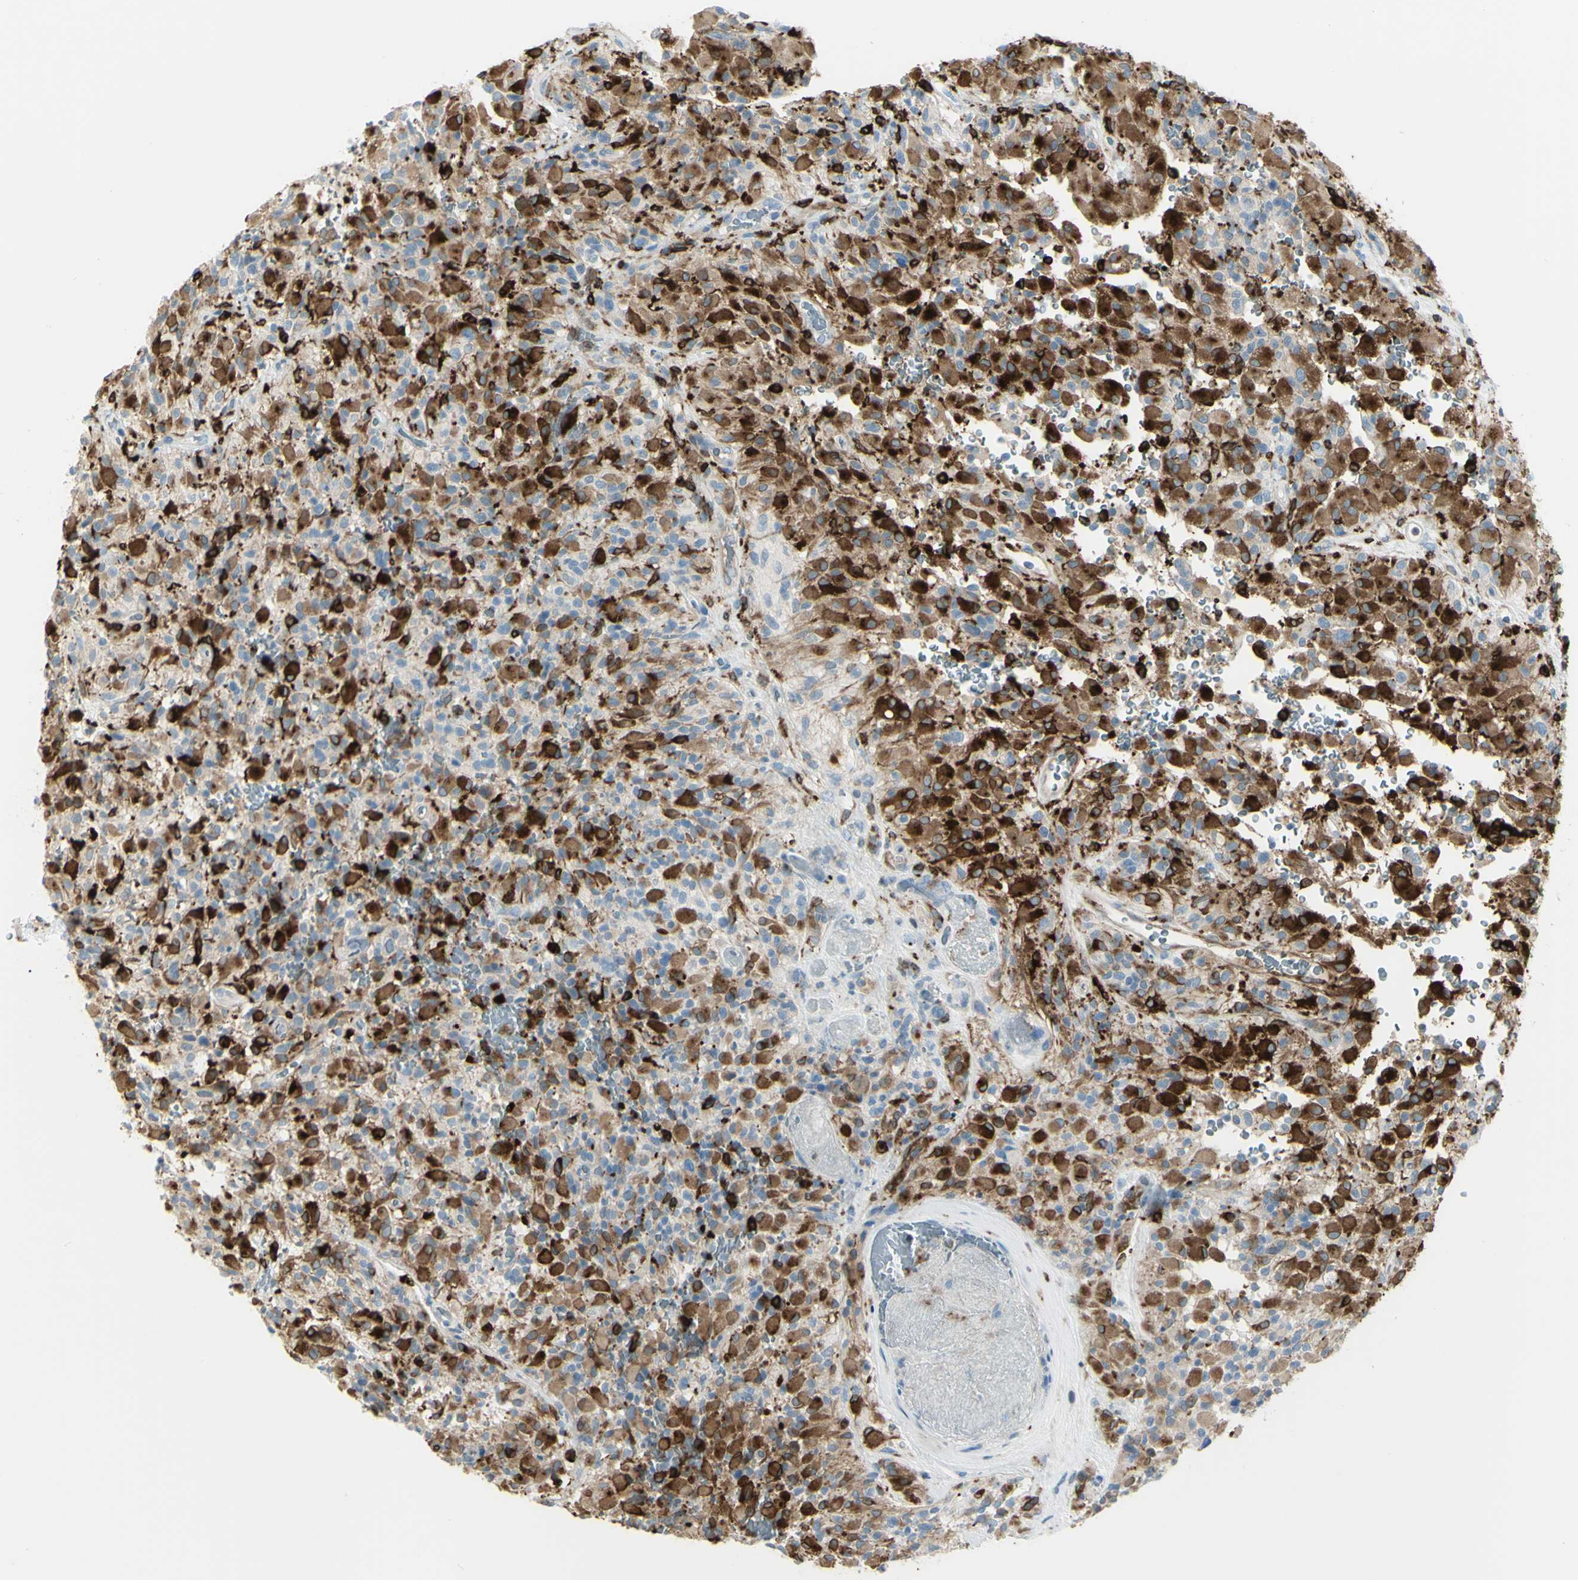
{"staining": {"intensity": "moderate", "quantity": "25%-75%", "location": "cytoplasmic/membranous"}, "tissue": "glioma", "cell_type": "Tumor cells", "image_type": "cancer", "snomed": [{"axis": "morphology", "description": "Glioma, malignant, High grade"}, {"axis": "topography", "description": "Brain"}], "caption": "IHC photomicrograph of human malignant glioma (high-grade) stained for a protein (brown), which demonstrates medium levels of moderate cytoplasmic/membranous positivity in approximately 25%-75% of tumor cells.", "gene": "CD74", "patient": {"sex": "male", "age": 71}}